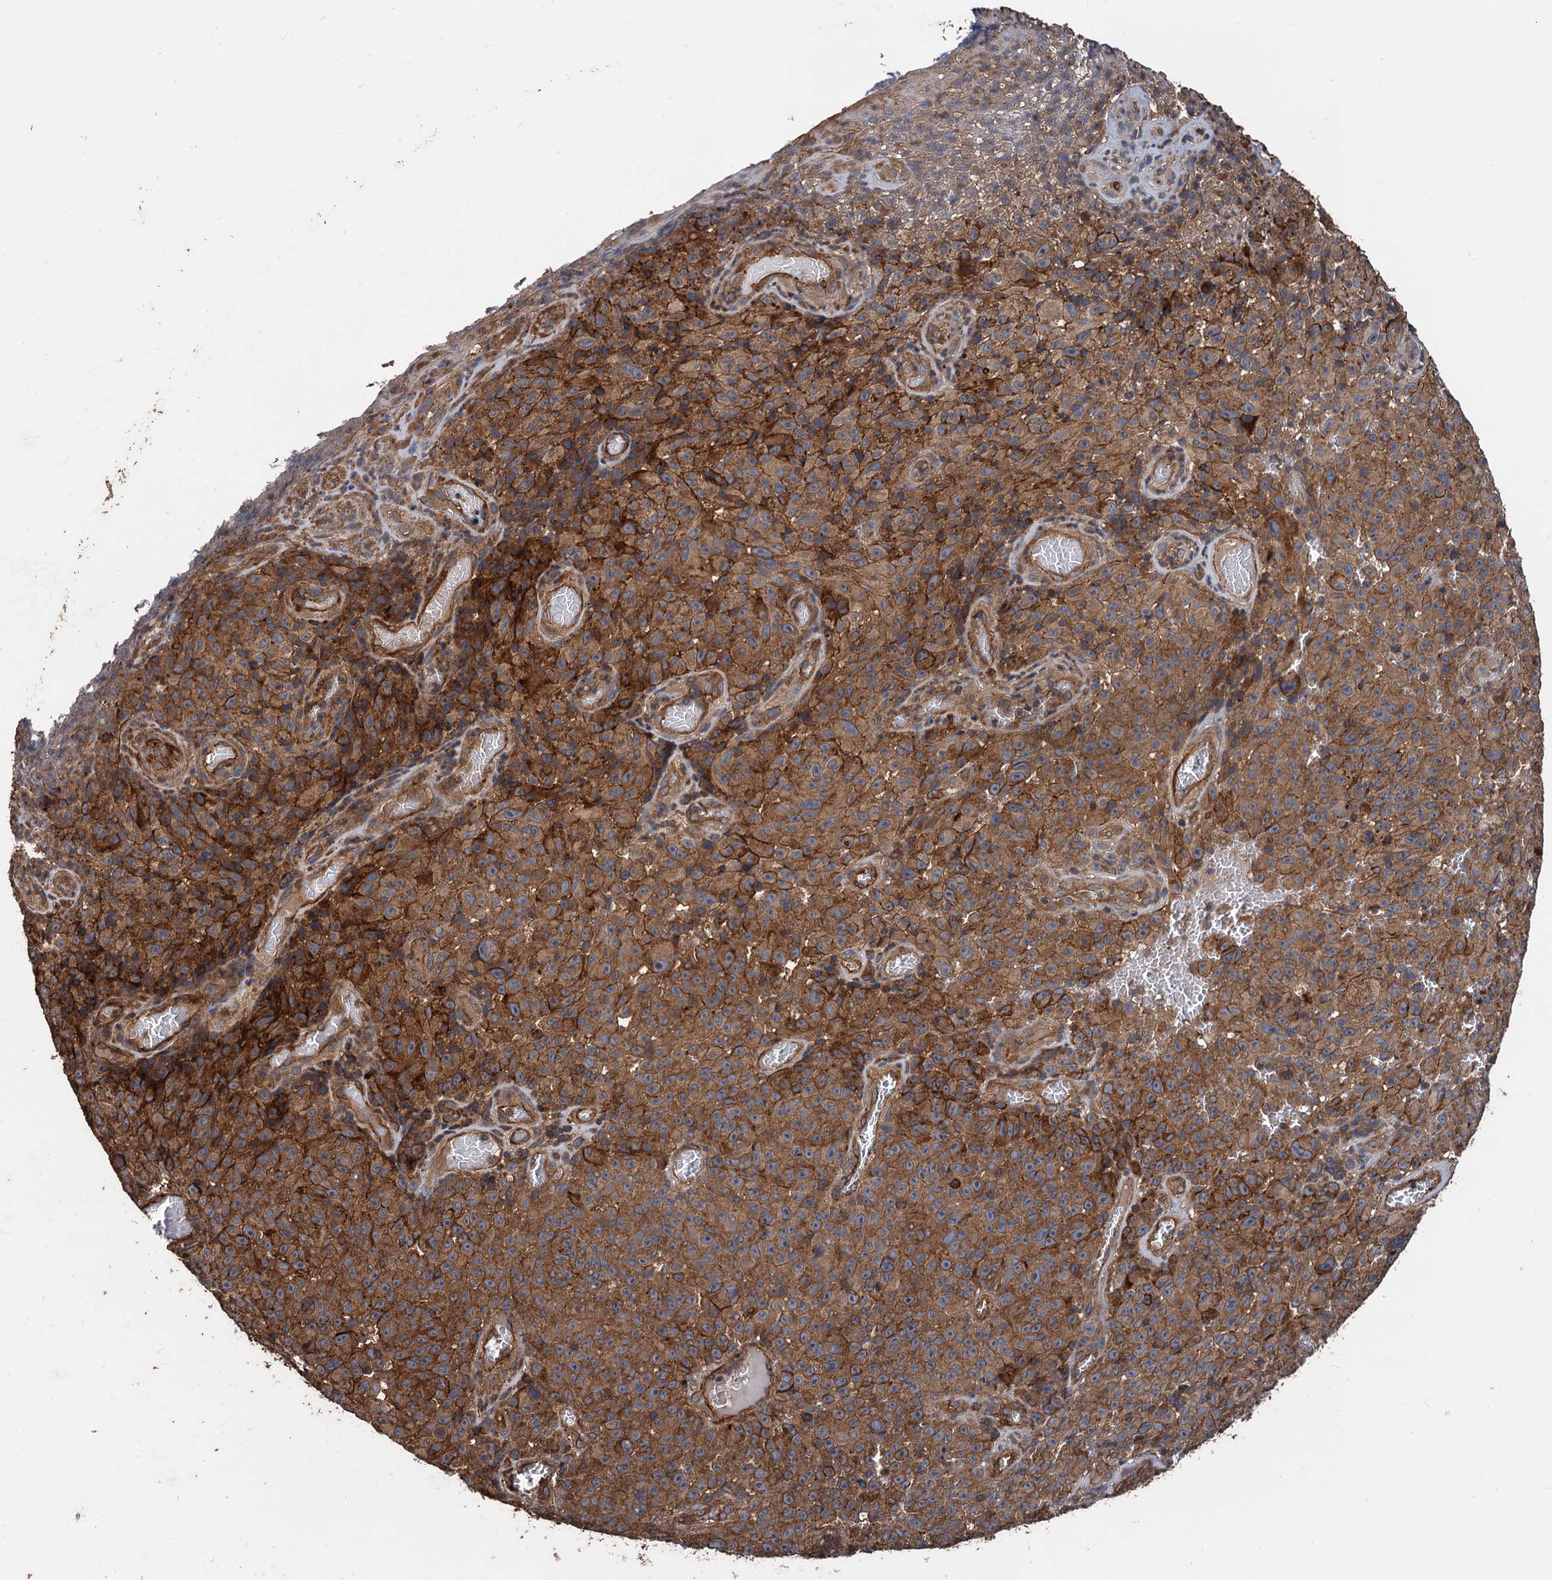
{"staining": {"intensity": "moderate", "quantity": ">75%", "location": "cytoplasmic/membranous"}, "tissue": "melanoma", "cell_type": "Tumor cells", "image_type": "cancer", "snomed": [{"axis": "morphology", "description": "Malignant melanoma, NOS"}, {"axis": "topography", "description": "Skin"}], "caption": "Immunohistochemistry micrograph of human malignant melanoma stained for a protein (brown), which exhibits medium levels of moderate cytoplasmic/membranous staining in about >75% of tumor cells.", "gene": "PPP4R1", "patient": {"sex": "female", "age": 82}}